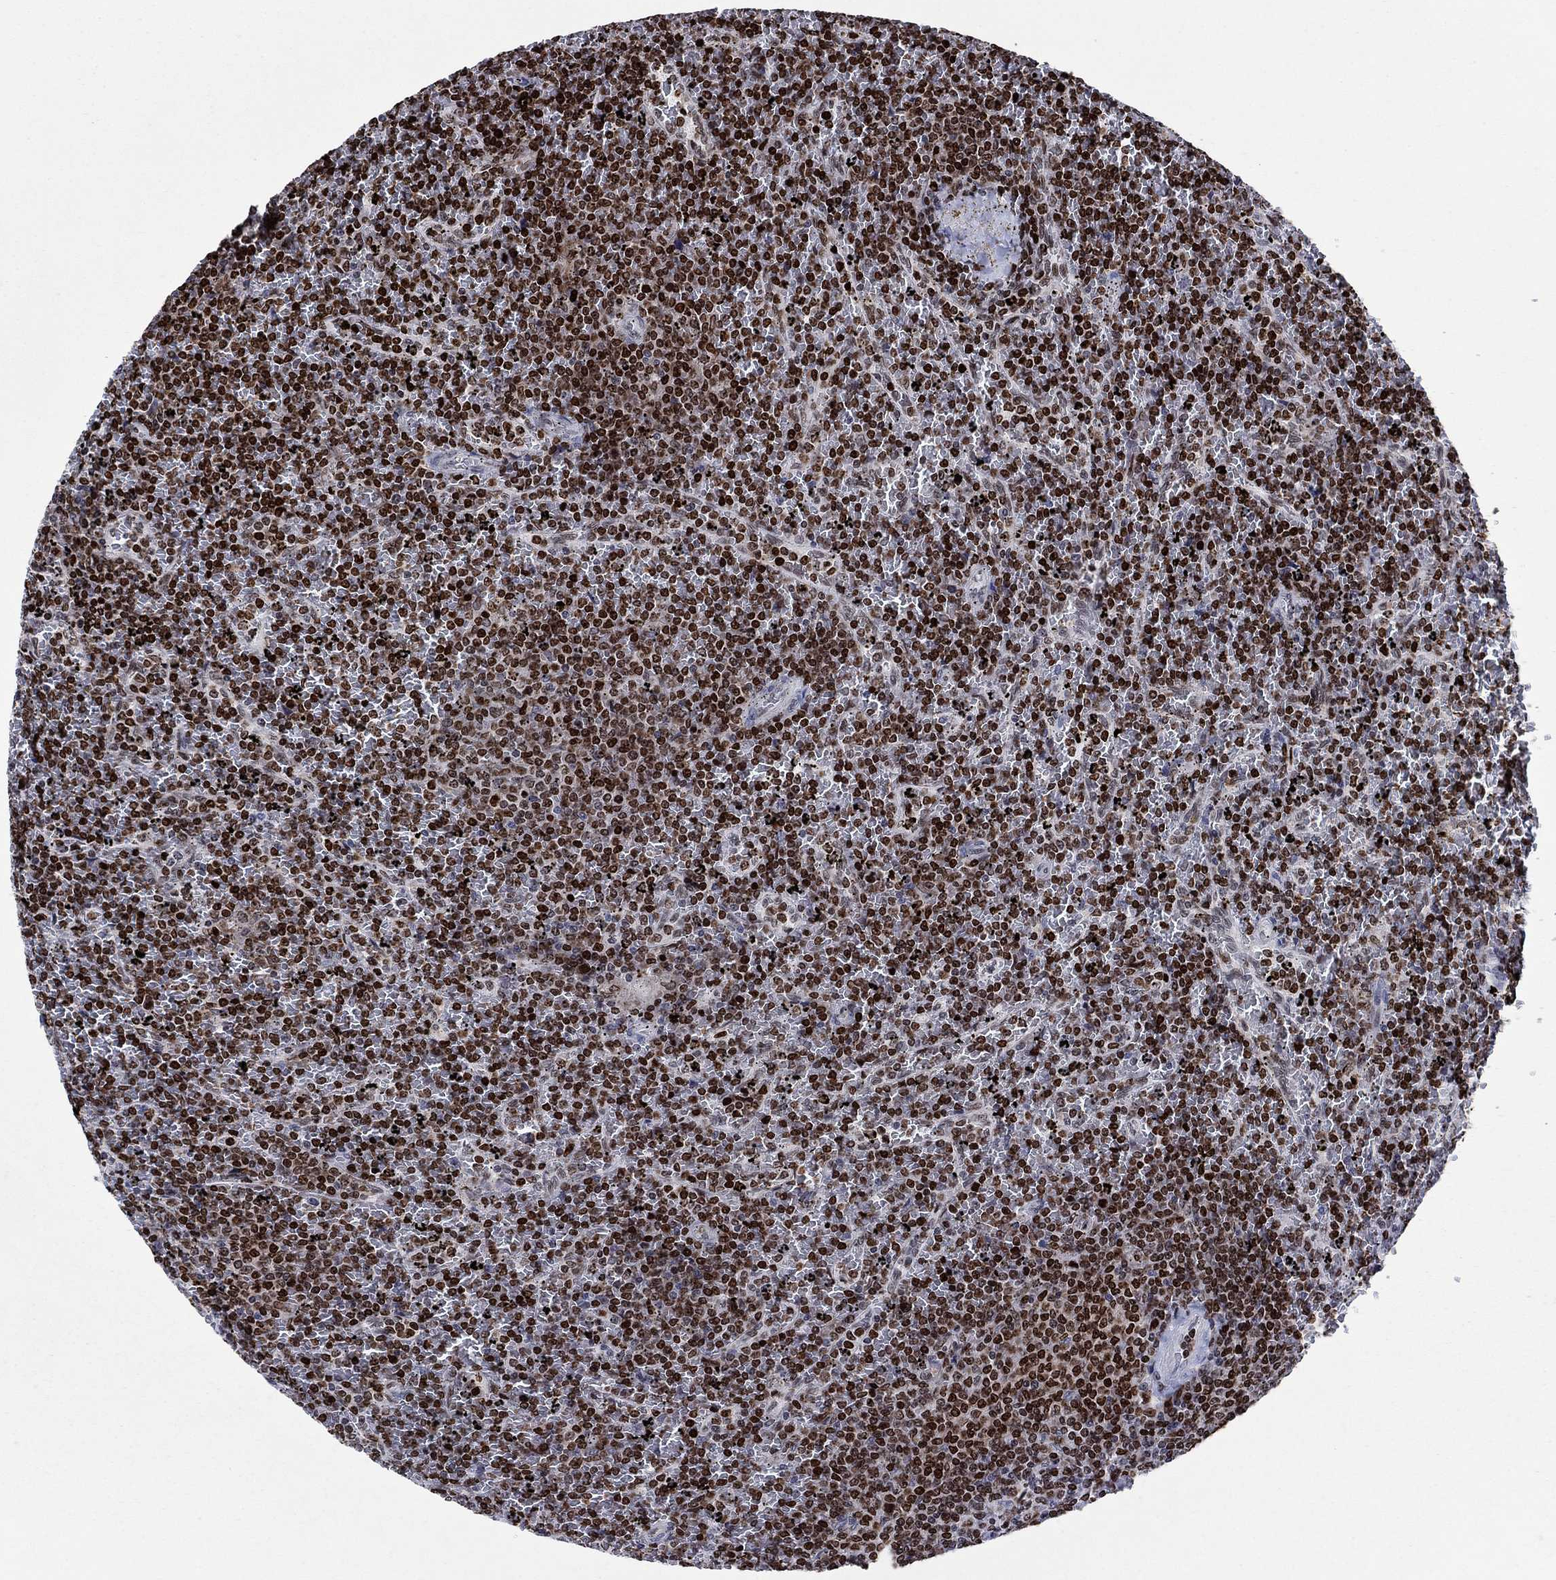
{"staining": {"intensity": "strong", "quantity": ">75%", "location": "nuclear"}, "tissue": "lymphoma", "cell_type": "Tumor cells", "image_type": "cancer", "snomed": [{"axis": "morphology", "description": "Malignant lymphoma, non-Hodgkin's type, Low grade"}, {"axis": "topography", "description": "Spleen"}], "caption": "Low-grade malignant lymphoma, non-Hodgkin's type was stained to show a protein in brown. There is high levels of strong nuclear staining in approximately >75% of tumor cells. Nuclei are stained in blue.", "gene": "HMGA1", "patient": {"sex": "female", "age": 77}}